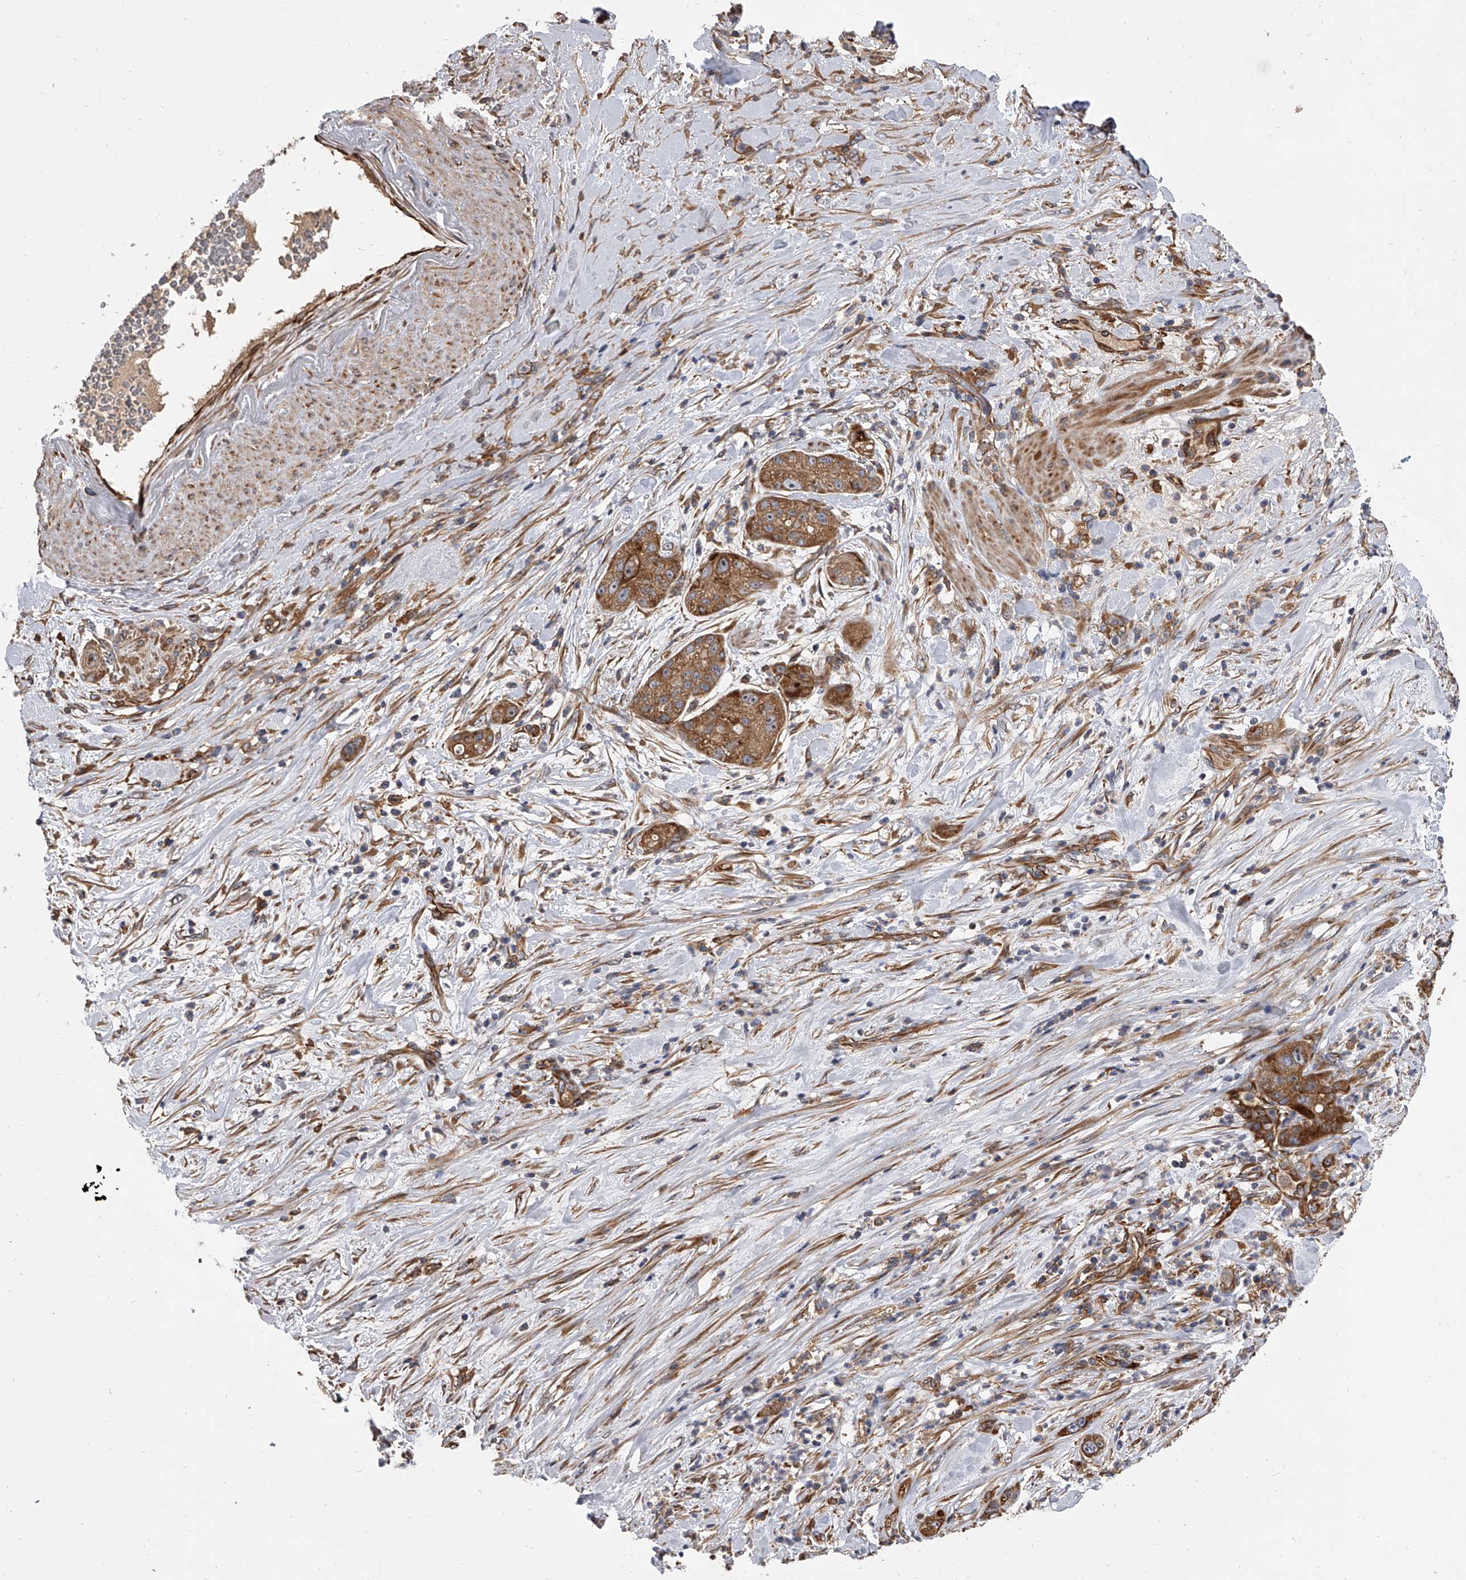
{"staining": {"intensity": "moderate", "quantity": ">75%", "location": "cytoplasmic/membranous"}, "tissue": "pancreatic cancer", "cell_type": "Tumor cells", "image_type": "cancer", "snomed": [{"axis": "morphology", "description": "Adenocarcinoma, NOS"}, {"axis": "topography", "description": "Pancreas"}], "caption": "The micrograph shows a brown stain indicating the presence of a protein in the cytoplasmic/membranous of tumor cells in pancreatic adenocarcinoma.", "gene": "EXOC4", "patient": {"sex": "female", "age": 78}}